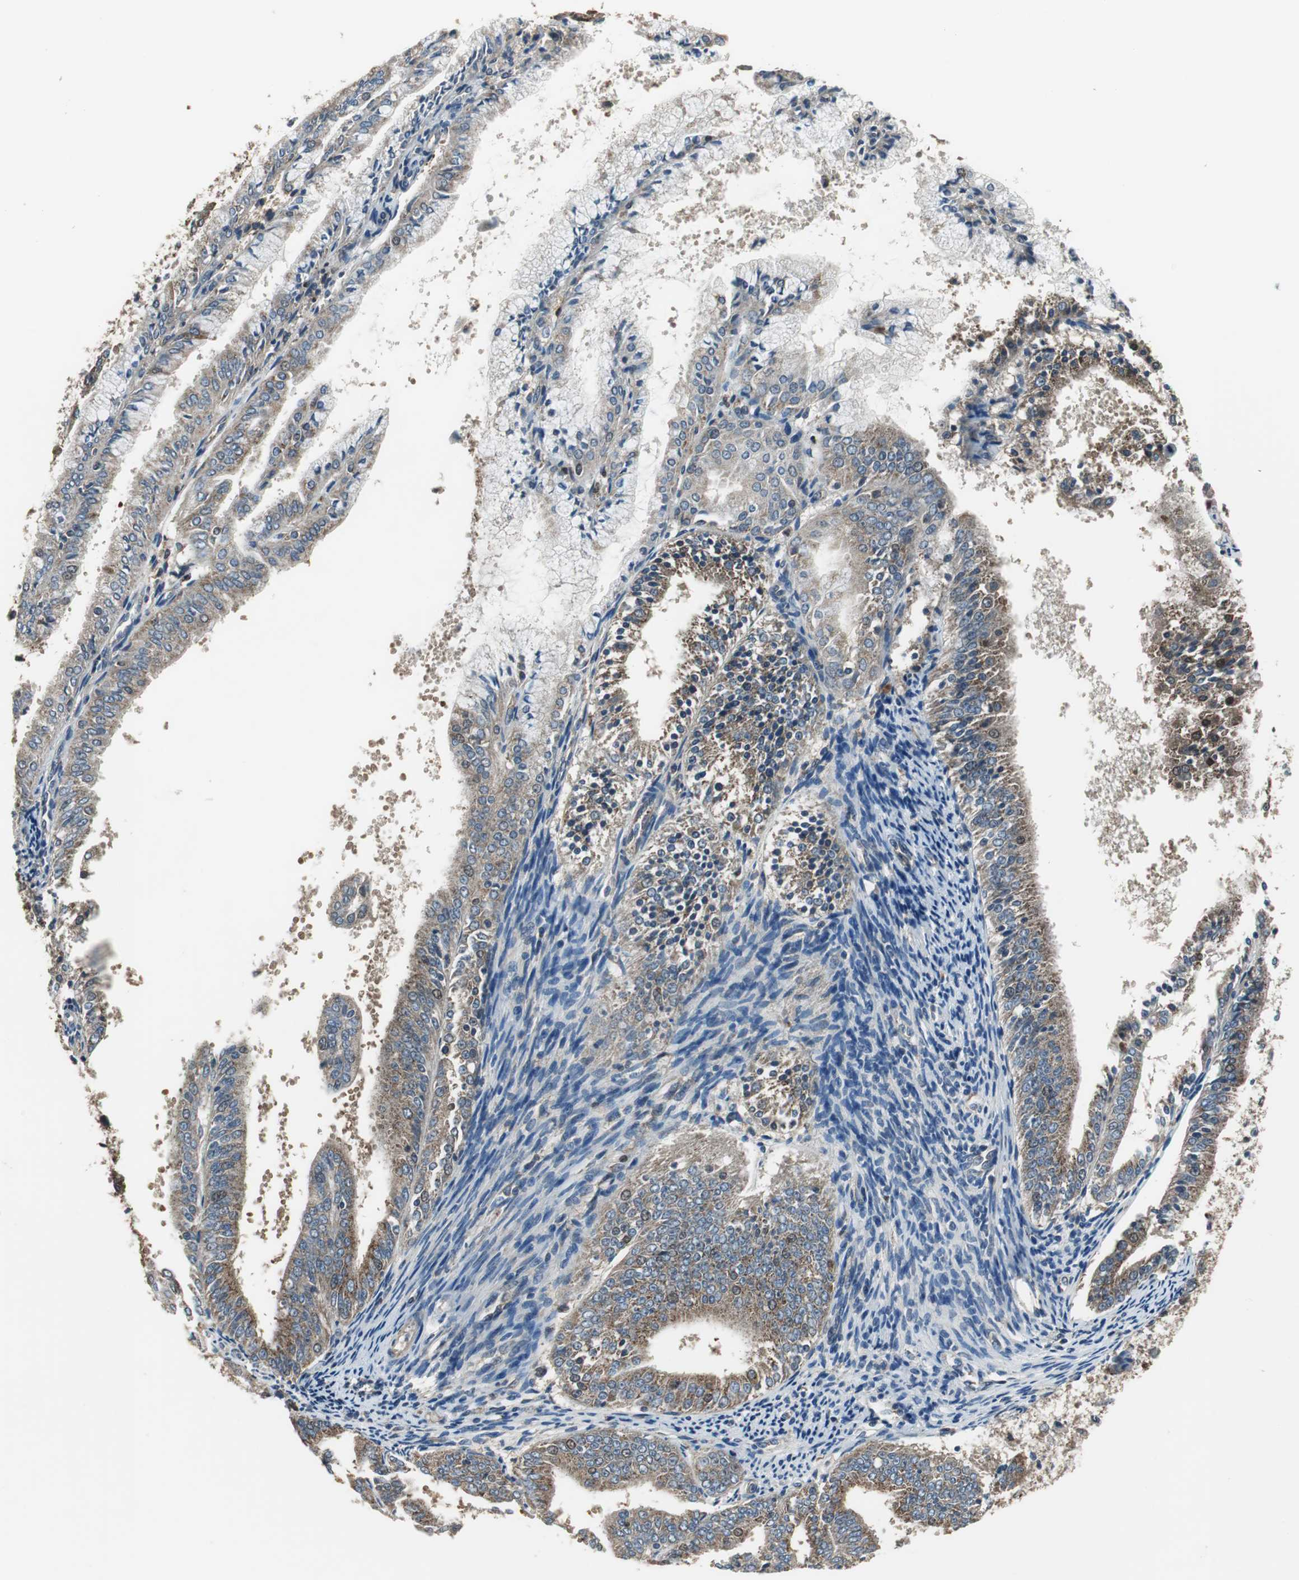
{"staining": {"intensity": "moderate", "quantity": ">75%", "location": "cytoplasmic/membranous,nuclear"}, "tissue": "endometrial cancer", "cell_type": "Tumor cells", "image_type": "cancer", "snomed": [{"axis": "morphology", "description": "Adenocarcinoma, NOS"}, {"axis": "topography", "description": "Endometrium"}], "caption": "Endometrial cancer stained for a protein demonstrates moderate cytoplasmic/membranous and nuclear positivity in tumor cells.", "gene": "PI4KB", "patient": {"sex": "female", "age": 63}}